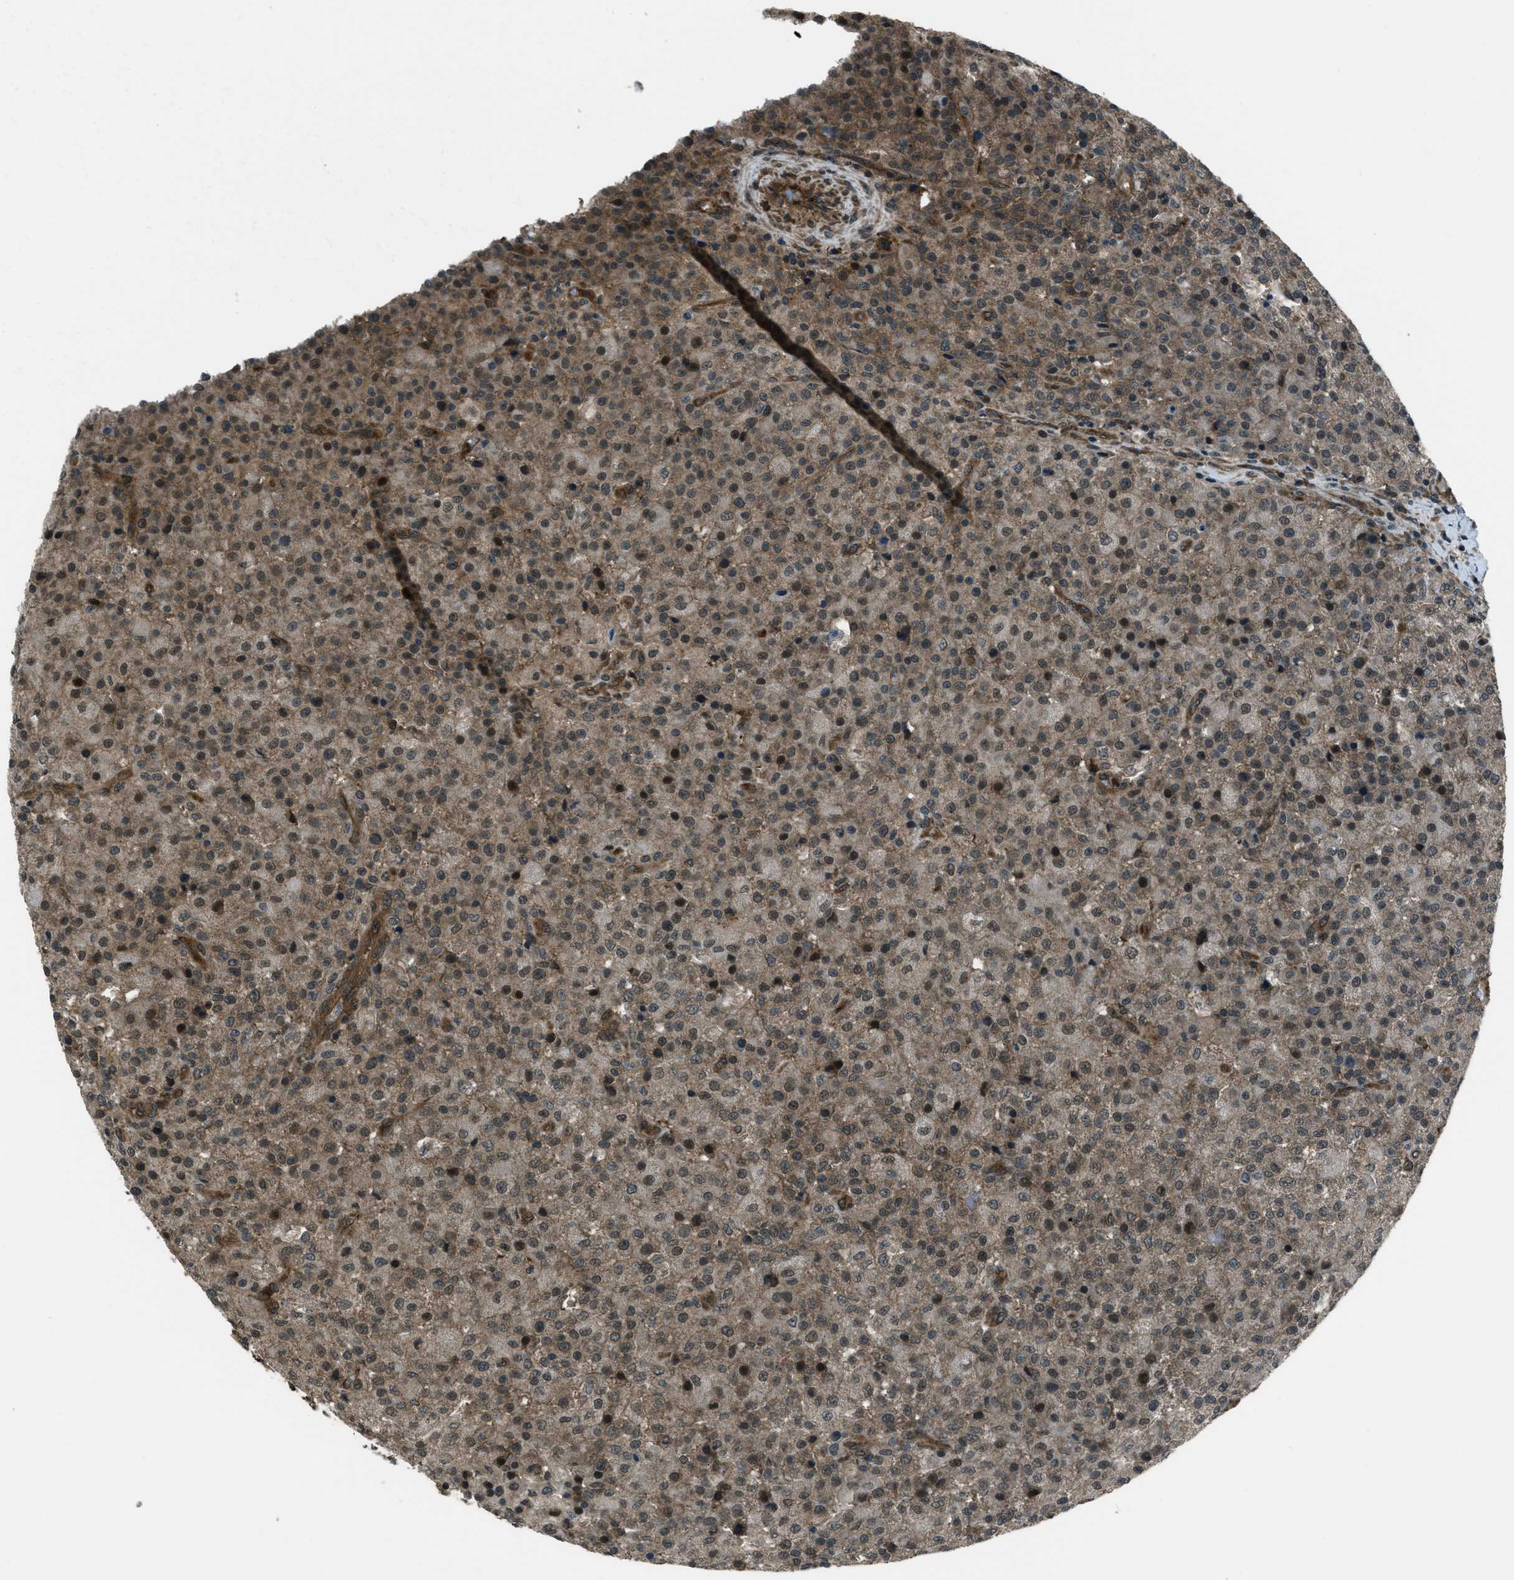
{"staining": {"intensity": "moderate", "quantity": ">75%", "location": "cytoplasmic/membranous,nuclear"}, "tissue": "testis cancer", "cell_type": "Tumor cells", "image_type": "cancer", "snomed": [{"axis": "morphology", "description": "Seminoma, NOS"}, {"axis": "topography", "description": "Testis"}], "caption": "This is a histology image of immunohistochemistry (IHC) staining of testis seminoma, which shows moderate staining in the cytoplasmic/membranous and nuclear of tumor cells.", "gene": "ASAP2", "patient": {"sex": "male", "age": 59}}